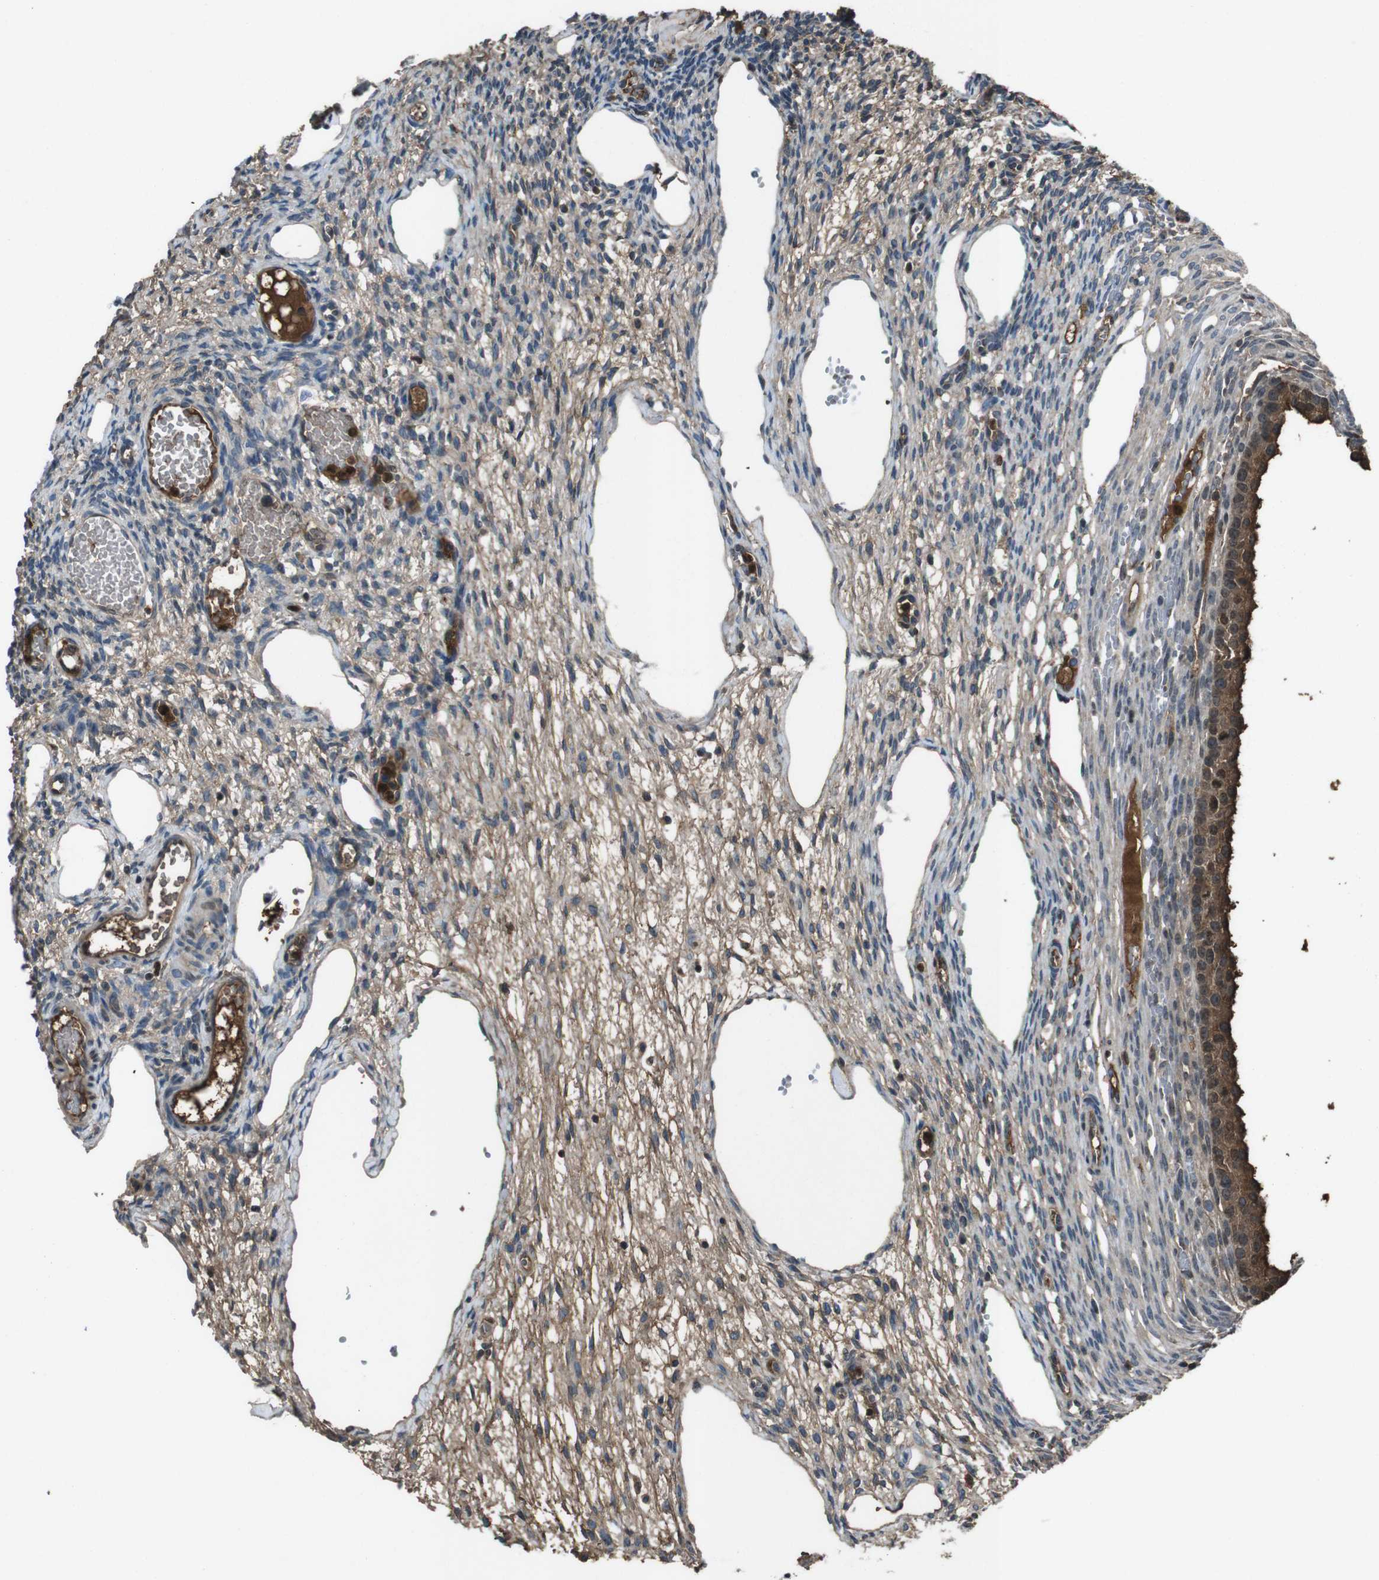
{"staining": {"intensity": "moderate", "quantity": "<25%", "location": "cytoplasmic/membranous"}, "tissue": "ovary", "cell_type": "Ovarian stroma cells", "image_type": "normal", "snomed": [{"axis": "morphology", "description": "Normal tissue, NOS"}, {"axis": "topography", "description": "Ovary"}], "caption": "A histopathology image of human ovary stained for a protein demonstrates moderate cytoplasmic/membranous brown staining in ovarian stroma cells.", "gene": "UGT1A6", "patient": {"sex": "female", "age": 33}}